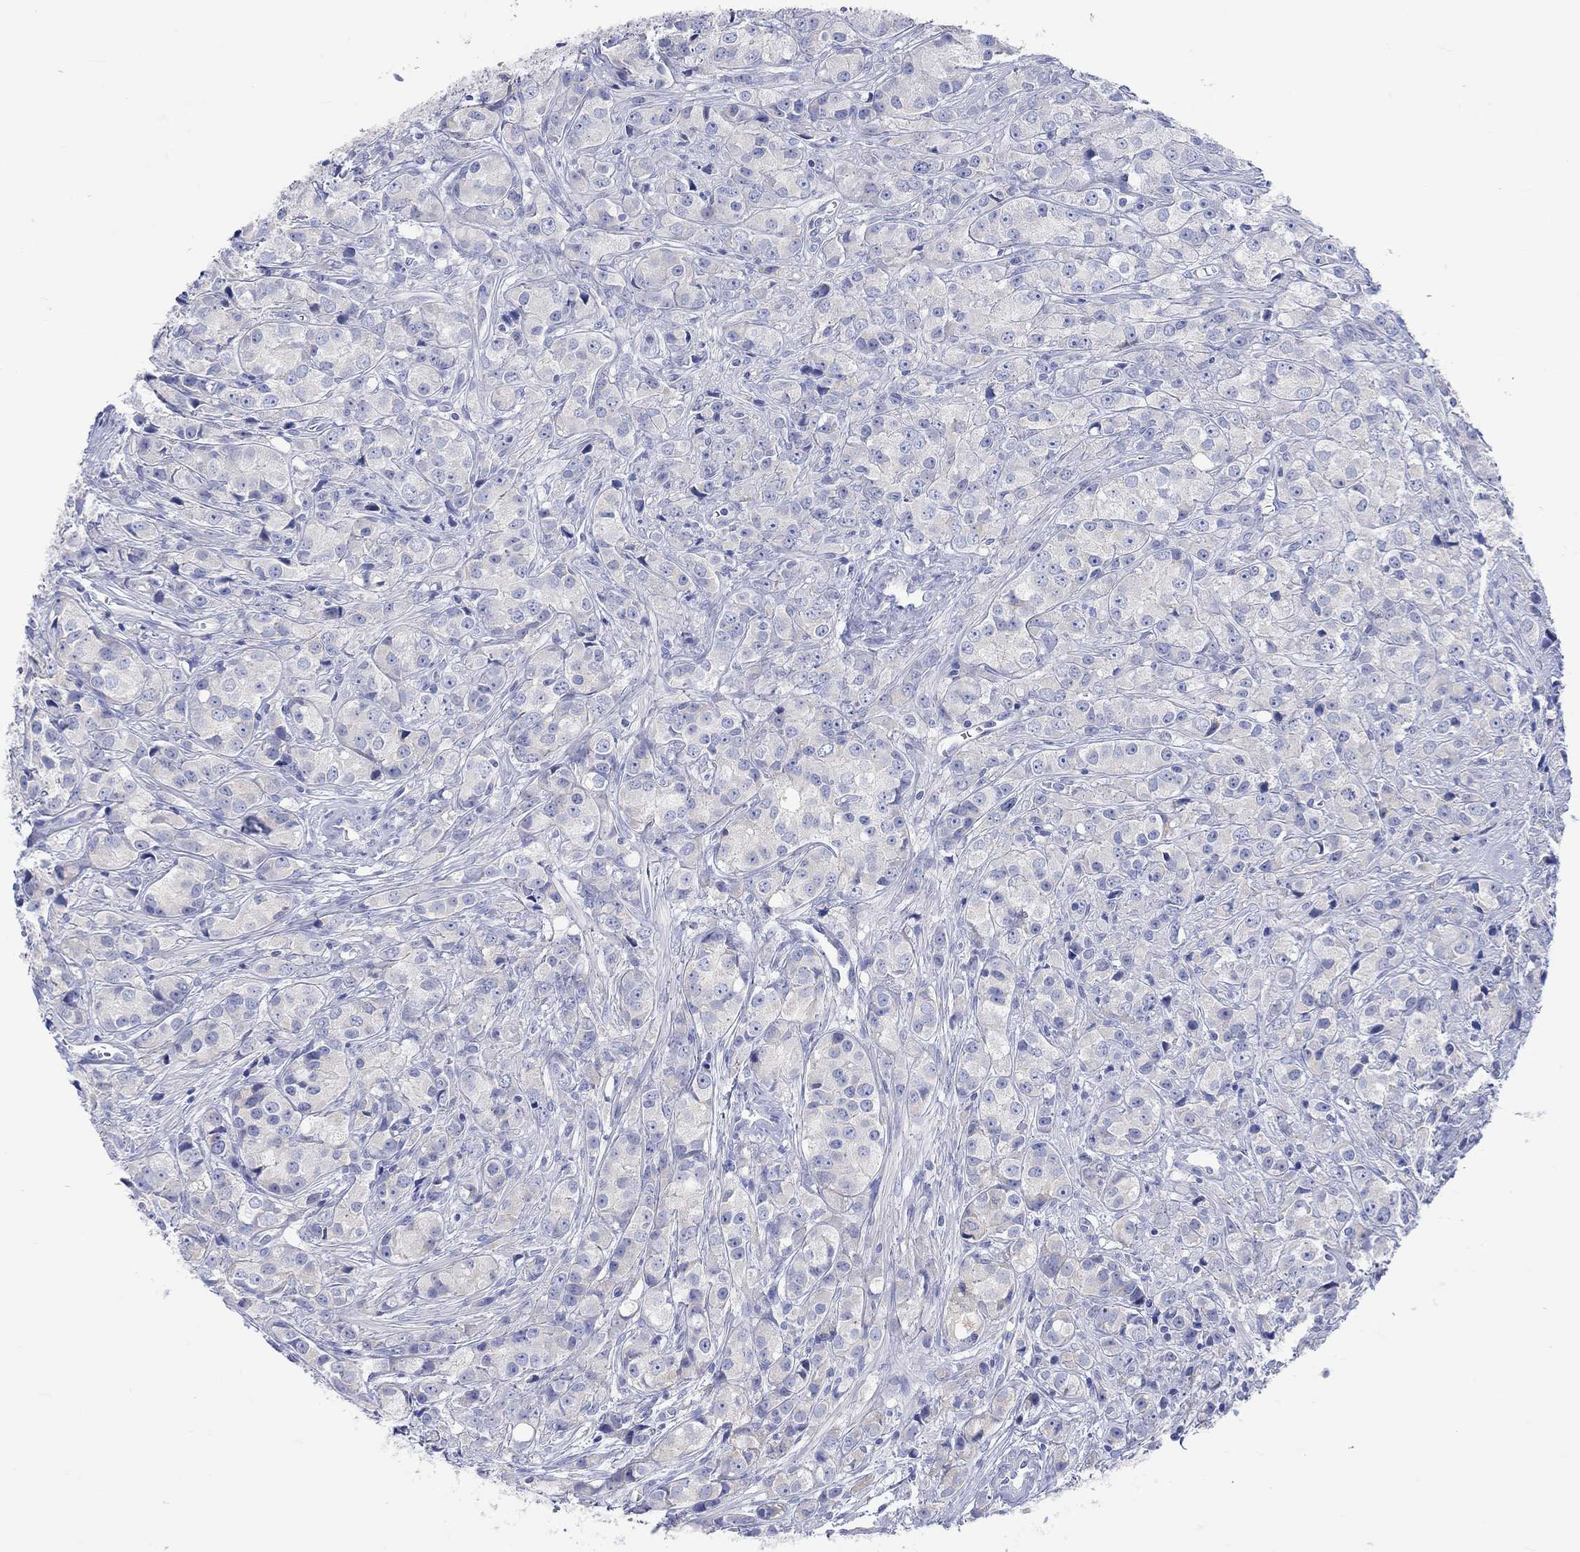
{"staining": {"intensity": "negative", "quantity": "none", "location": "none"}, "tissue": "prostate cancer", "cell_type": "Tumor cells", "image_type": "cancer", "snomed": [{"axis": "morphology", "description": "Adenocarcinoma, Medium grade"}, {"axis": "topography", "description": "Prostate"}], "caption": "Prostate cancer stained for a protein using immunohistochemistry exhibits no positivity tumor cells.", "gene": "REEP6", "patient": {"sex": "male", "age": 74}}